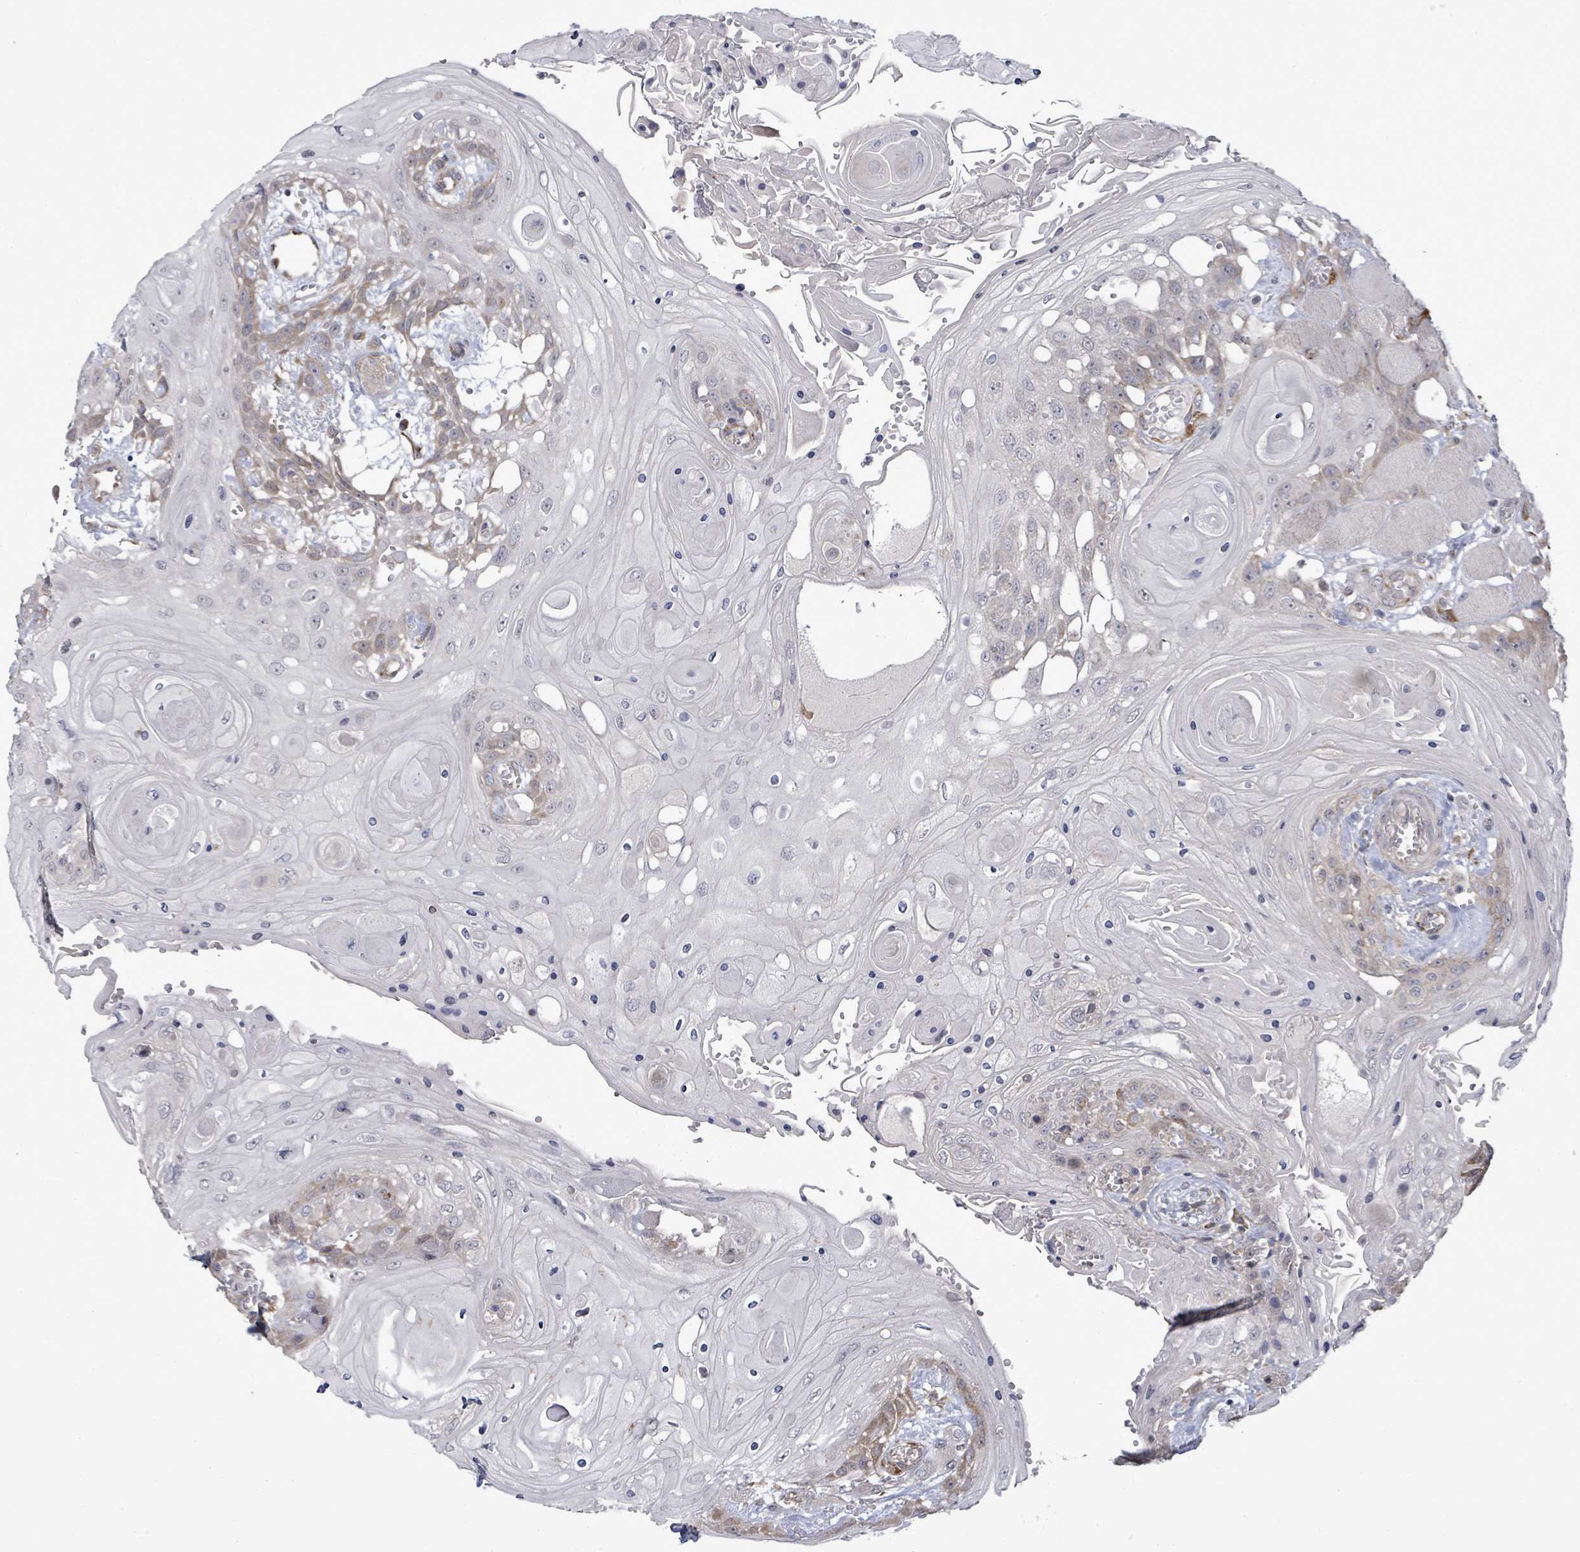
{"staining": {"intensity": "moderate", "quantity": "<25%", "location": "cytoplasmic/membranous"}, "tissue": "head and neck cancer", "cell_type": "Tumor cells", "image_type": "cancer", "snomed": [{"axis": "morphology", "description": "Squamous cell carcinoma, NOS"}, {"axis": "topography", "description": "Head-Neck"}], "caption": "A histopathology image showing moderate cytoplasmic/membranous staining in about <25% of tumor cells in head and neck cancer (squamous cell carcinoma), as visualized by brown immunohistochemical staining.", "gene": "POMGNT2", "patient": {"sex": "female", "age": 43}}